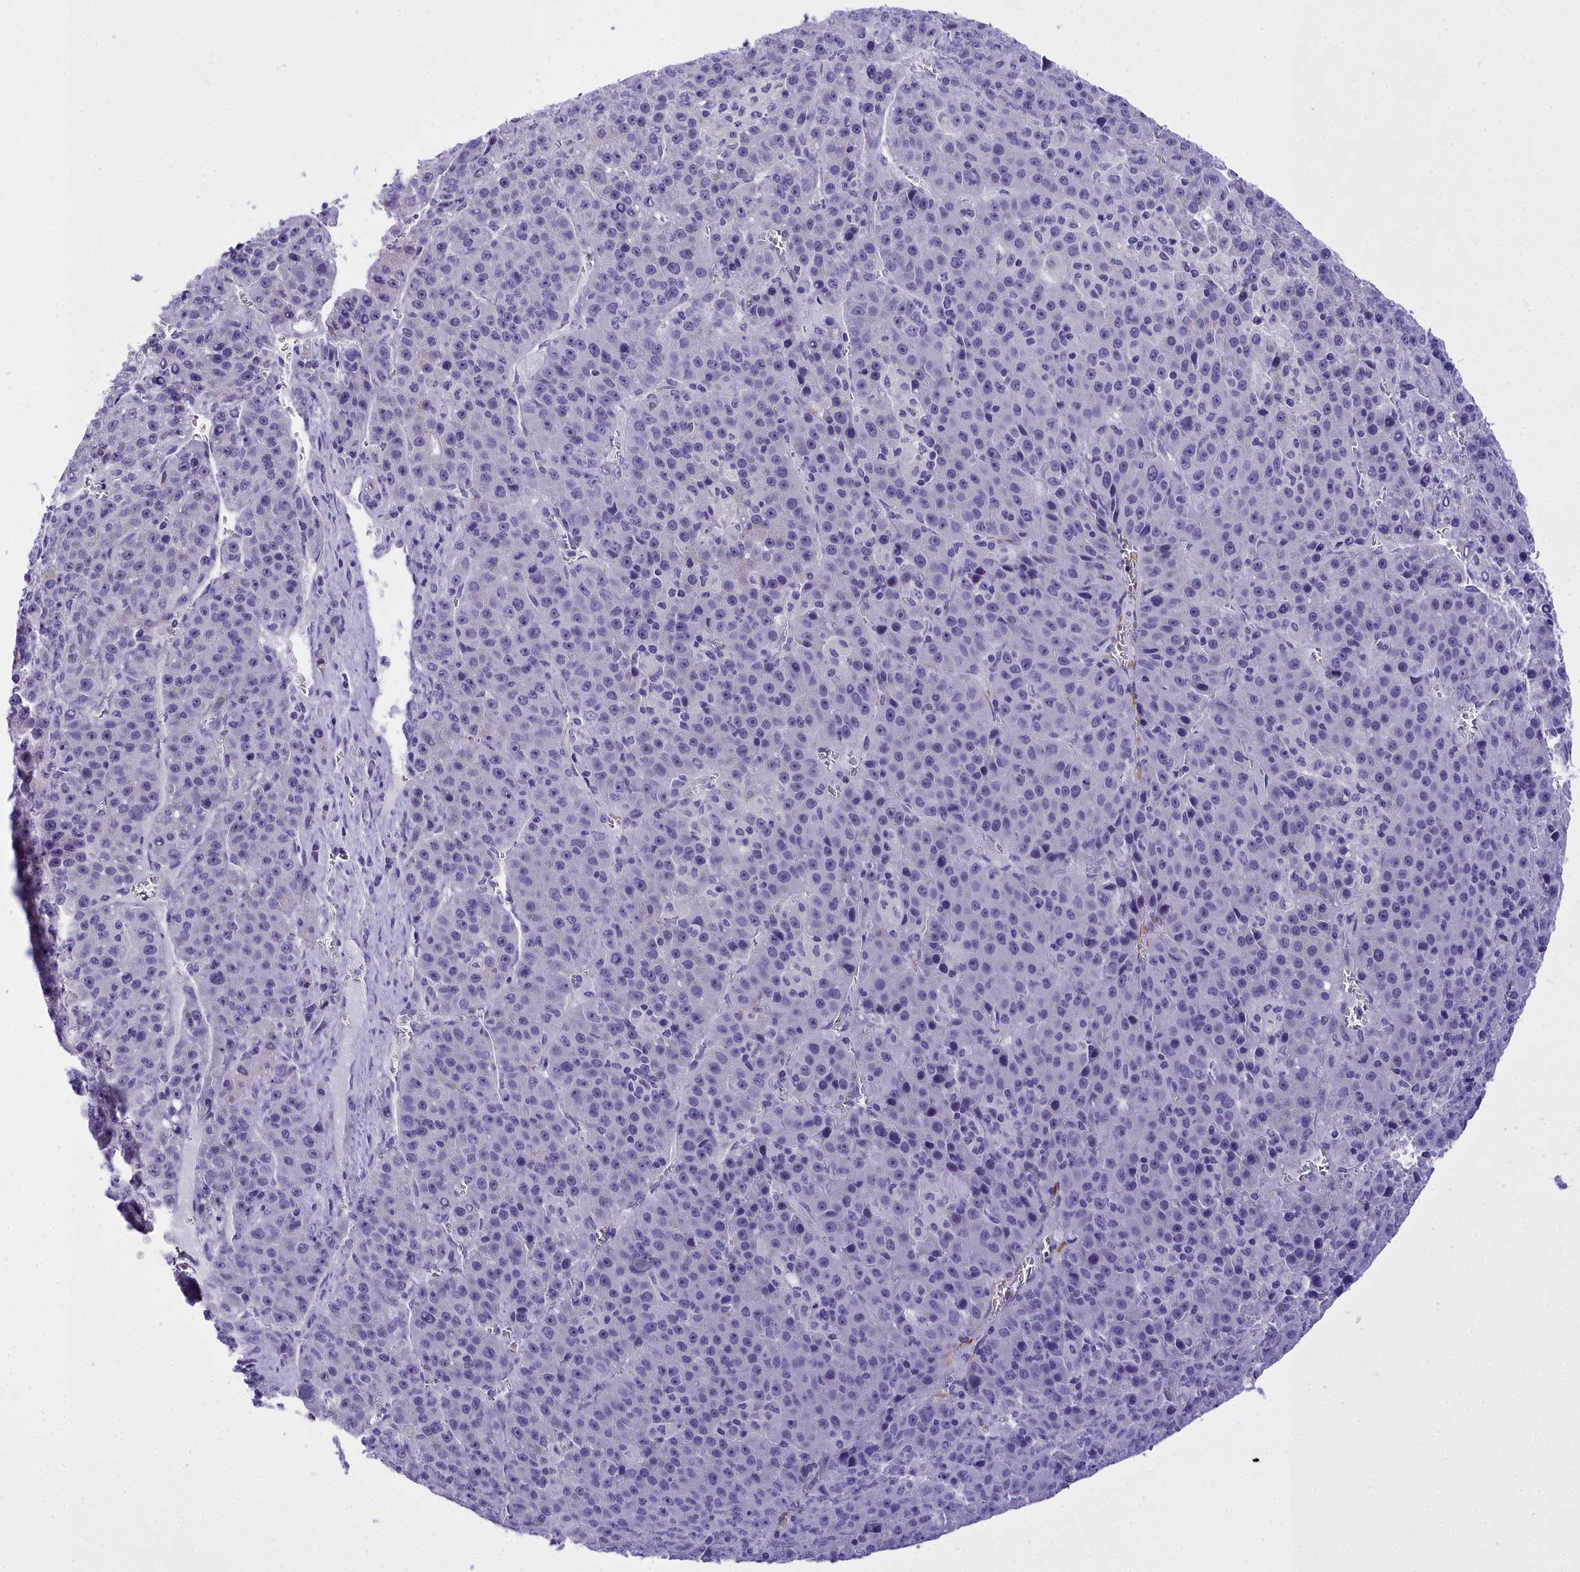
{"staining": {"intensity": "negative", "quantity": "none", "location": "none"}, "tissue": "liver cancer", "cell_type": "Tumor cells", "image_type": "cancer", "snomed": [{"axis": "morphology", "description": "Carcinoma, Hepatocellular, NOS"}, {"axis": "topography", "description": "Liver"}], "caption": "The immunohistochemistry photomicrograph has no significant expression in tumor cells of hepatocellular carcinoma (liver) tissue.", "gene": "TIMM22", "patient": {"sex": "female", "age": 53}}